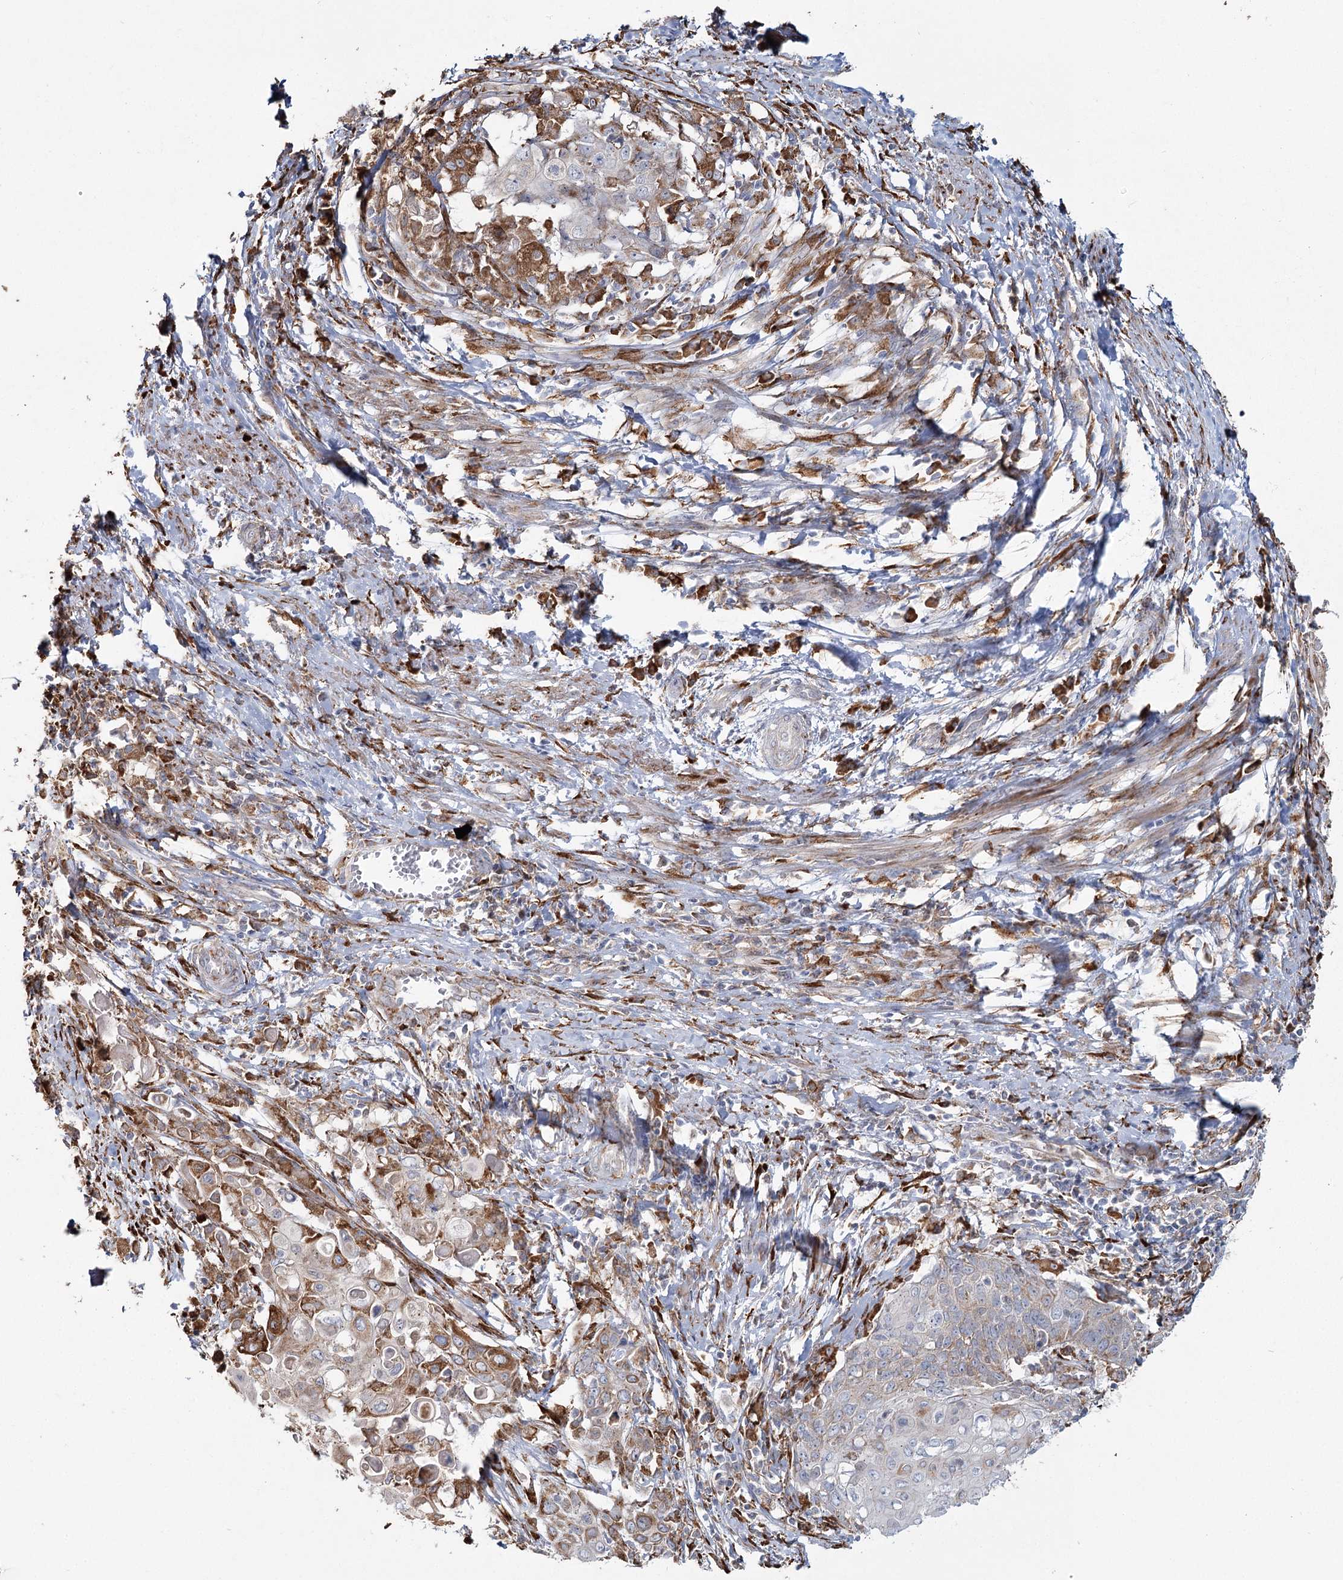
{"staining": {"intensity": "moderate", "quantity": "25%-75%", "location": "cytoplasmic/membranous"}, "tissue": "cervical cancer", "cell_type": "Tumor cells", "image_type": "cancer", "snomed": [{"axis": "morphology", "description": "Squamous cell carcinoma, NOS"}, {"axis": "topography", "description": "Cervix"}], "caption": "IHC of cervical cancer (squamous cell carcinoma) demonstrates medium levels of moderate cytoplasmic/membranous staining in approximately 25%-75% of tumor cells.", "gene": "ZCCHC9", "patient": {"sex": "female", "age": 39}}